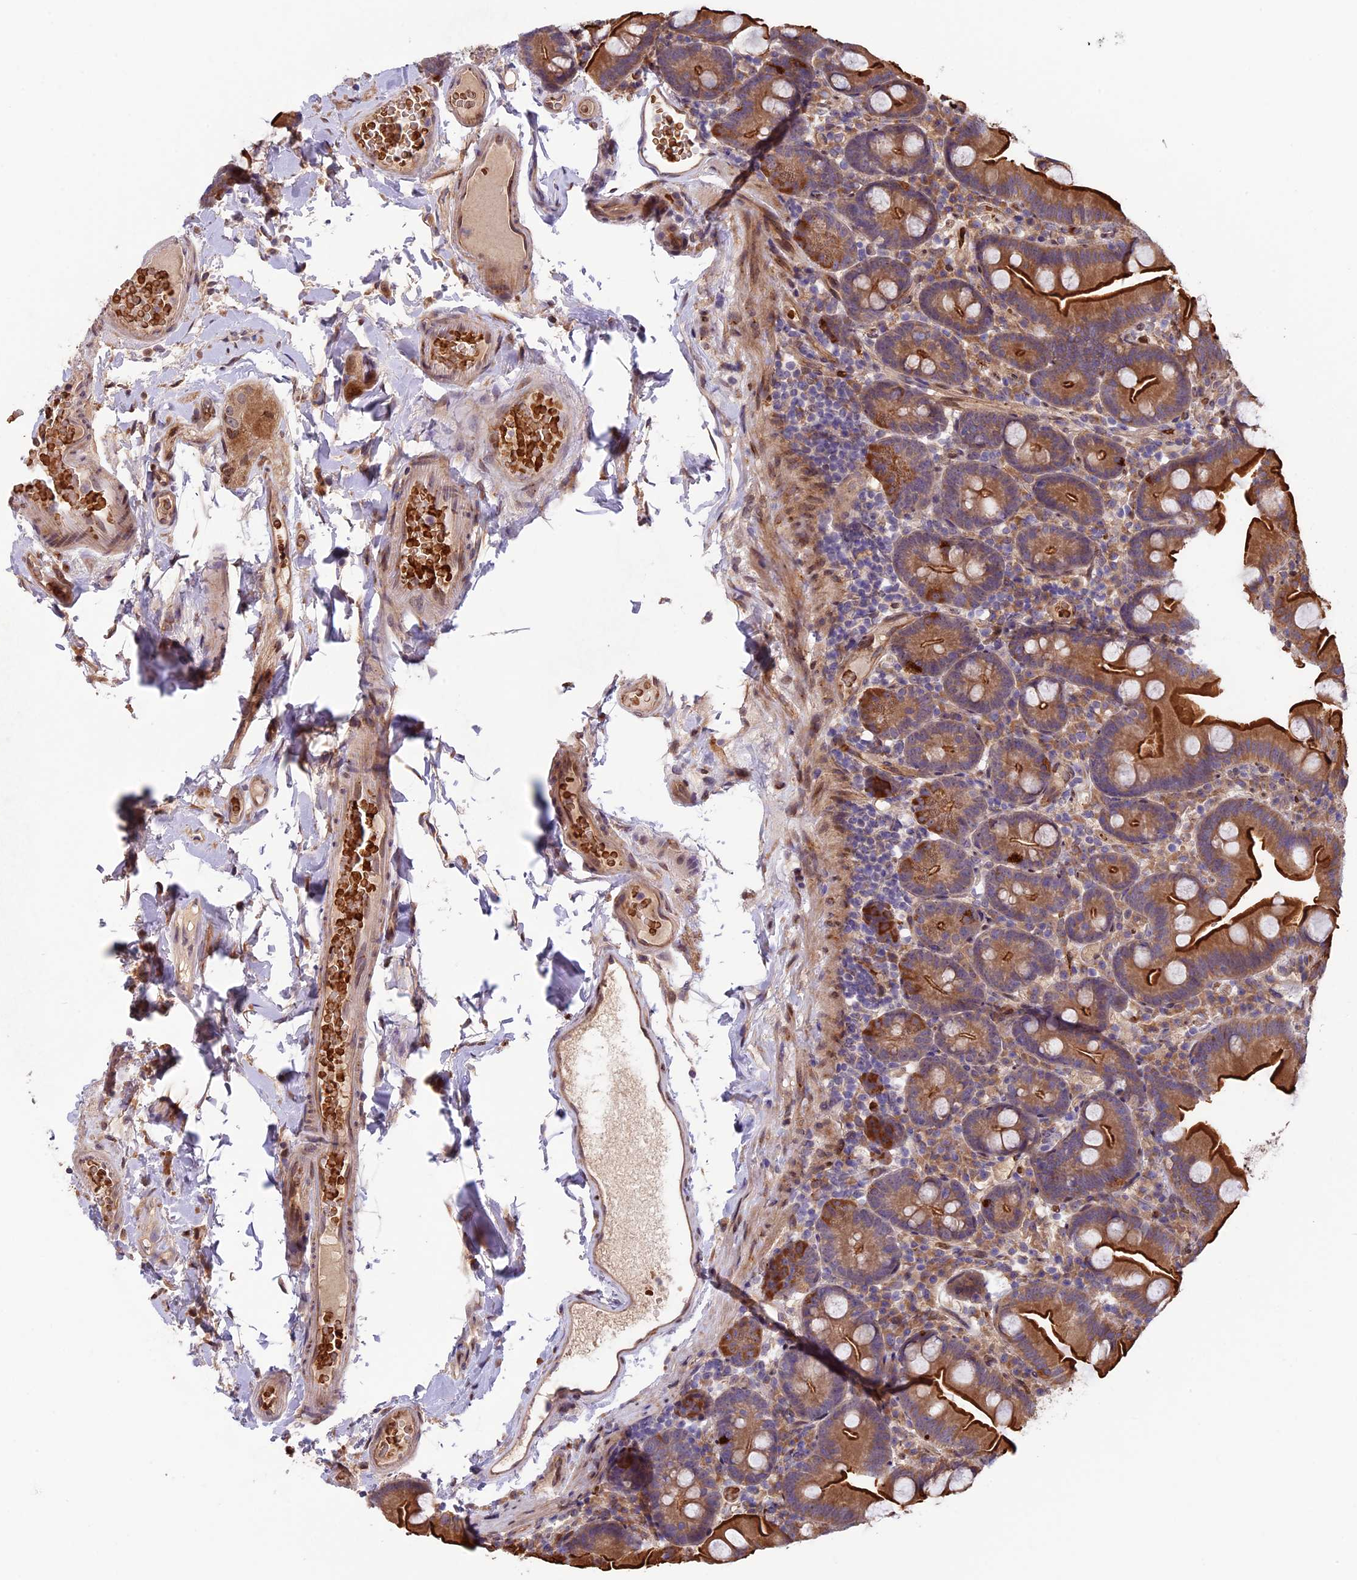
{"staining": {"intensity": "strong", "quantity": ">75%", "location": "cytoplasmic/membranous"}, "tissue": "small intestine", "cell_type": "Glandular cells", "image_type": "normal", "snomed": [{"axis": "morphology", "description": "Normal tissue, NOS"}, {"axis": "topography", "description": "Small intestine"}], "caption": "Protein staining of unremarkable small intestine reveals strong cytoplasmic/membranous positivity in approximately >75% of glandular cells. (IHC, brightfield microscopy, high magnification).", "gene": "CCDC9B", "patient": {"sex": "female", "age": 68}}